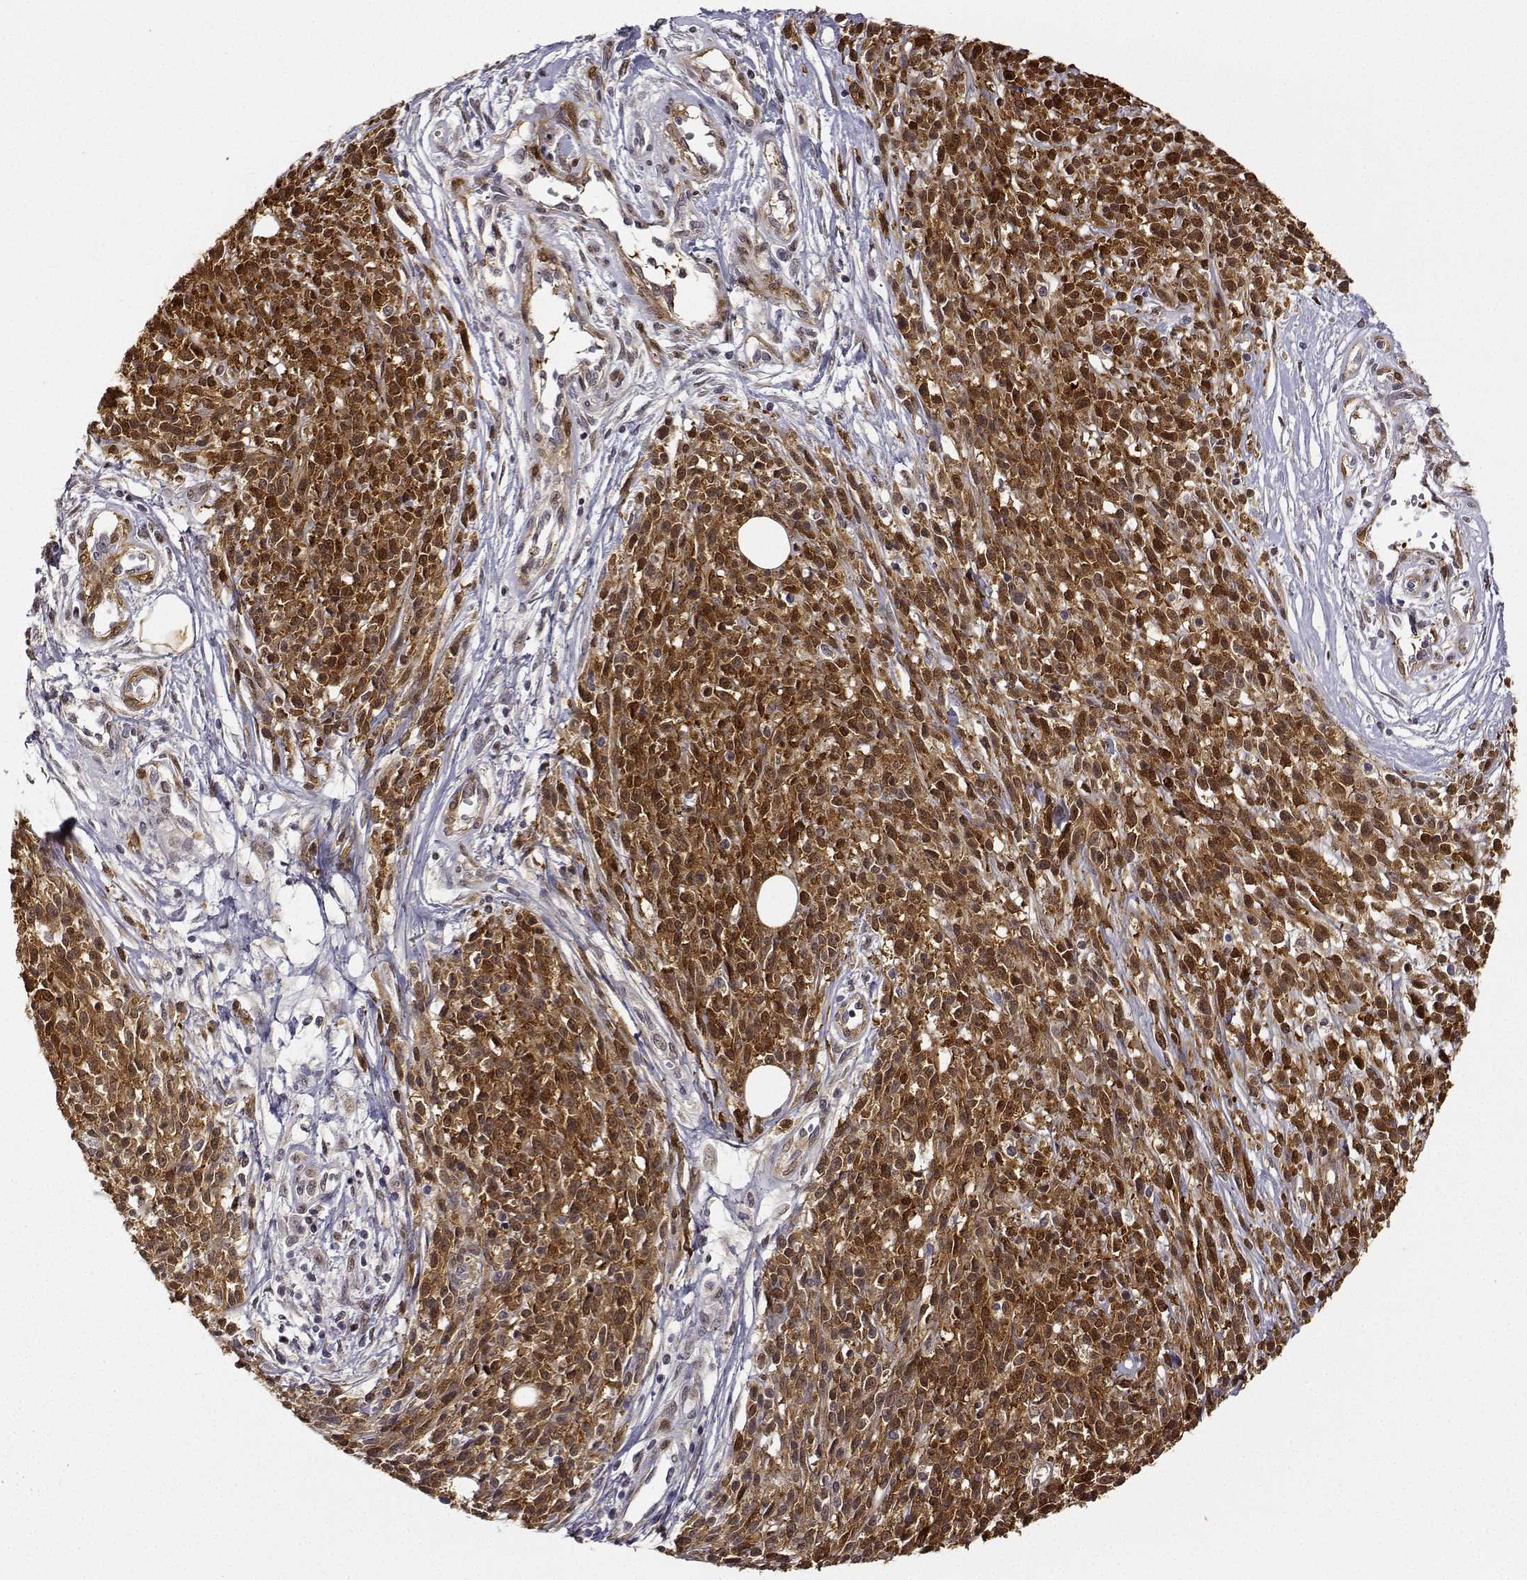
{"staining": {"intensity": "strong", "quantity": ">75%", "location": "cytoplasmic/membranous,nuclear"}, "tissue": "melanoma", "cell_type": "Tumor cells", "image_type": "cancer", "snomed": [{"axis": "morphology", "description": "Malignant melanoma, NOS"}, {"axis": "topography", "description": "Skin"}, {"axis": "topography", "description": "Skin of trunk"}], "caption": "A high-resolution image shows IHC staining of malignant melanoma, which displays strong cytoplasmic/membranous and nuclear expression in about >75% of tumor cells.", "gene": "PHGDH", "patient": {"sex": "male", "age": 74}}